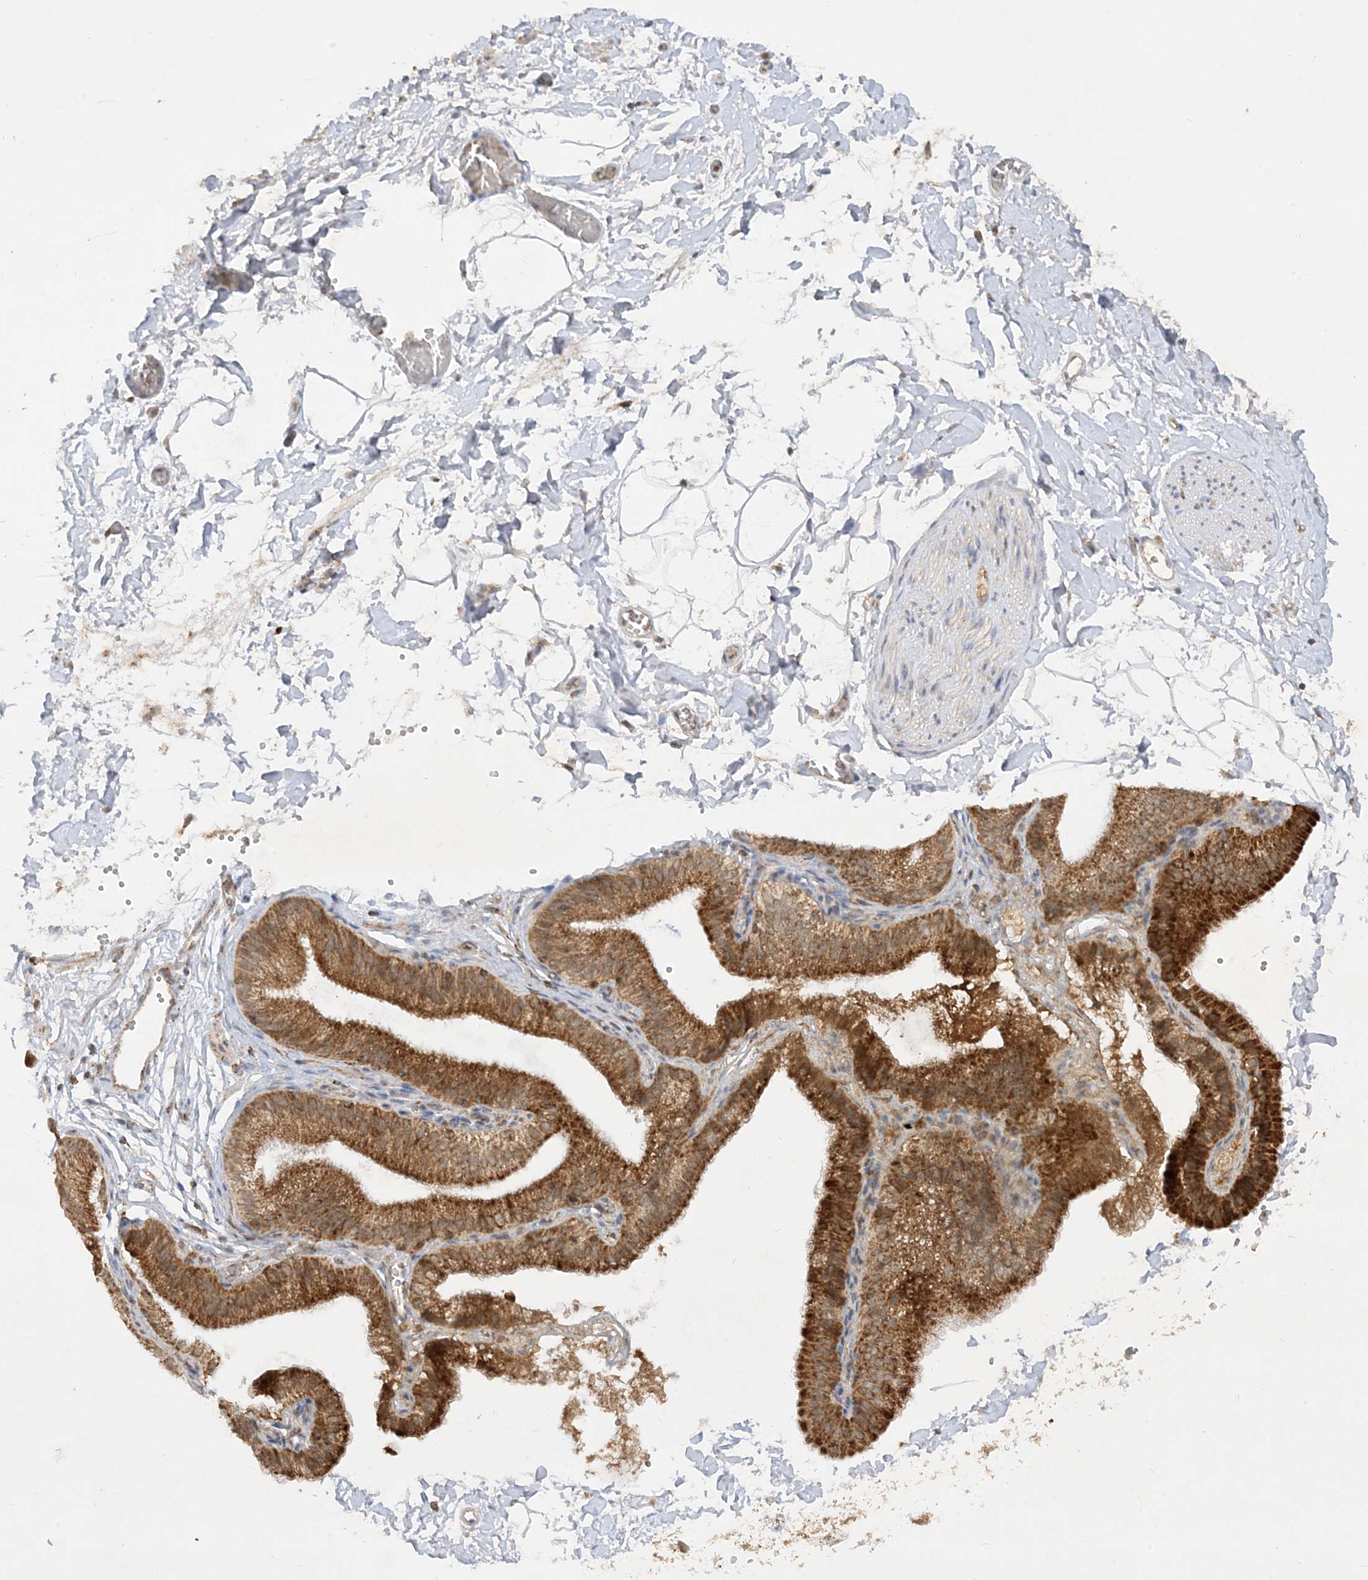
{"staining": {"intensity": "weak", "quantity": "25%-75%", "location": "cytoplasmic/membranous"}, "tissue": "adipose tissue", "cell_type": "Adipocytes", "image_type": "normal", "snomed": [{"axis": "morphology", "description": "Normal tissue, NOS"}, {"axis": "topography", "description": "Gallbladder"}, {"axis": "topography", "description": "Peripheral nerve tissue"}], "caption": "Protein staining of unremarkable adipose tissue shows weak cytoplasmic/membranous expression in about 25%-75% of adipocytes. The staining is performed using DAB brown chromogen to label protein expression. The nuclei are counter-stained blue using hematoxylin.", "gene": "NDUFAF3", "patient": {"sex": "male", "age": 38}}